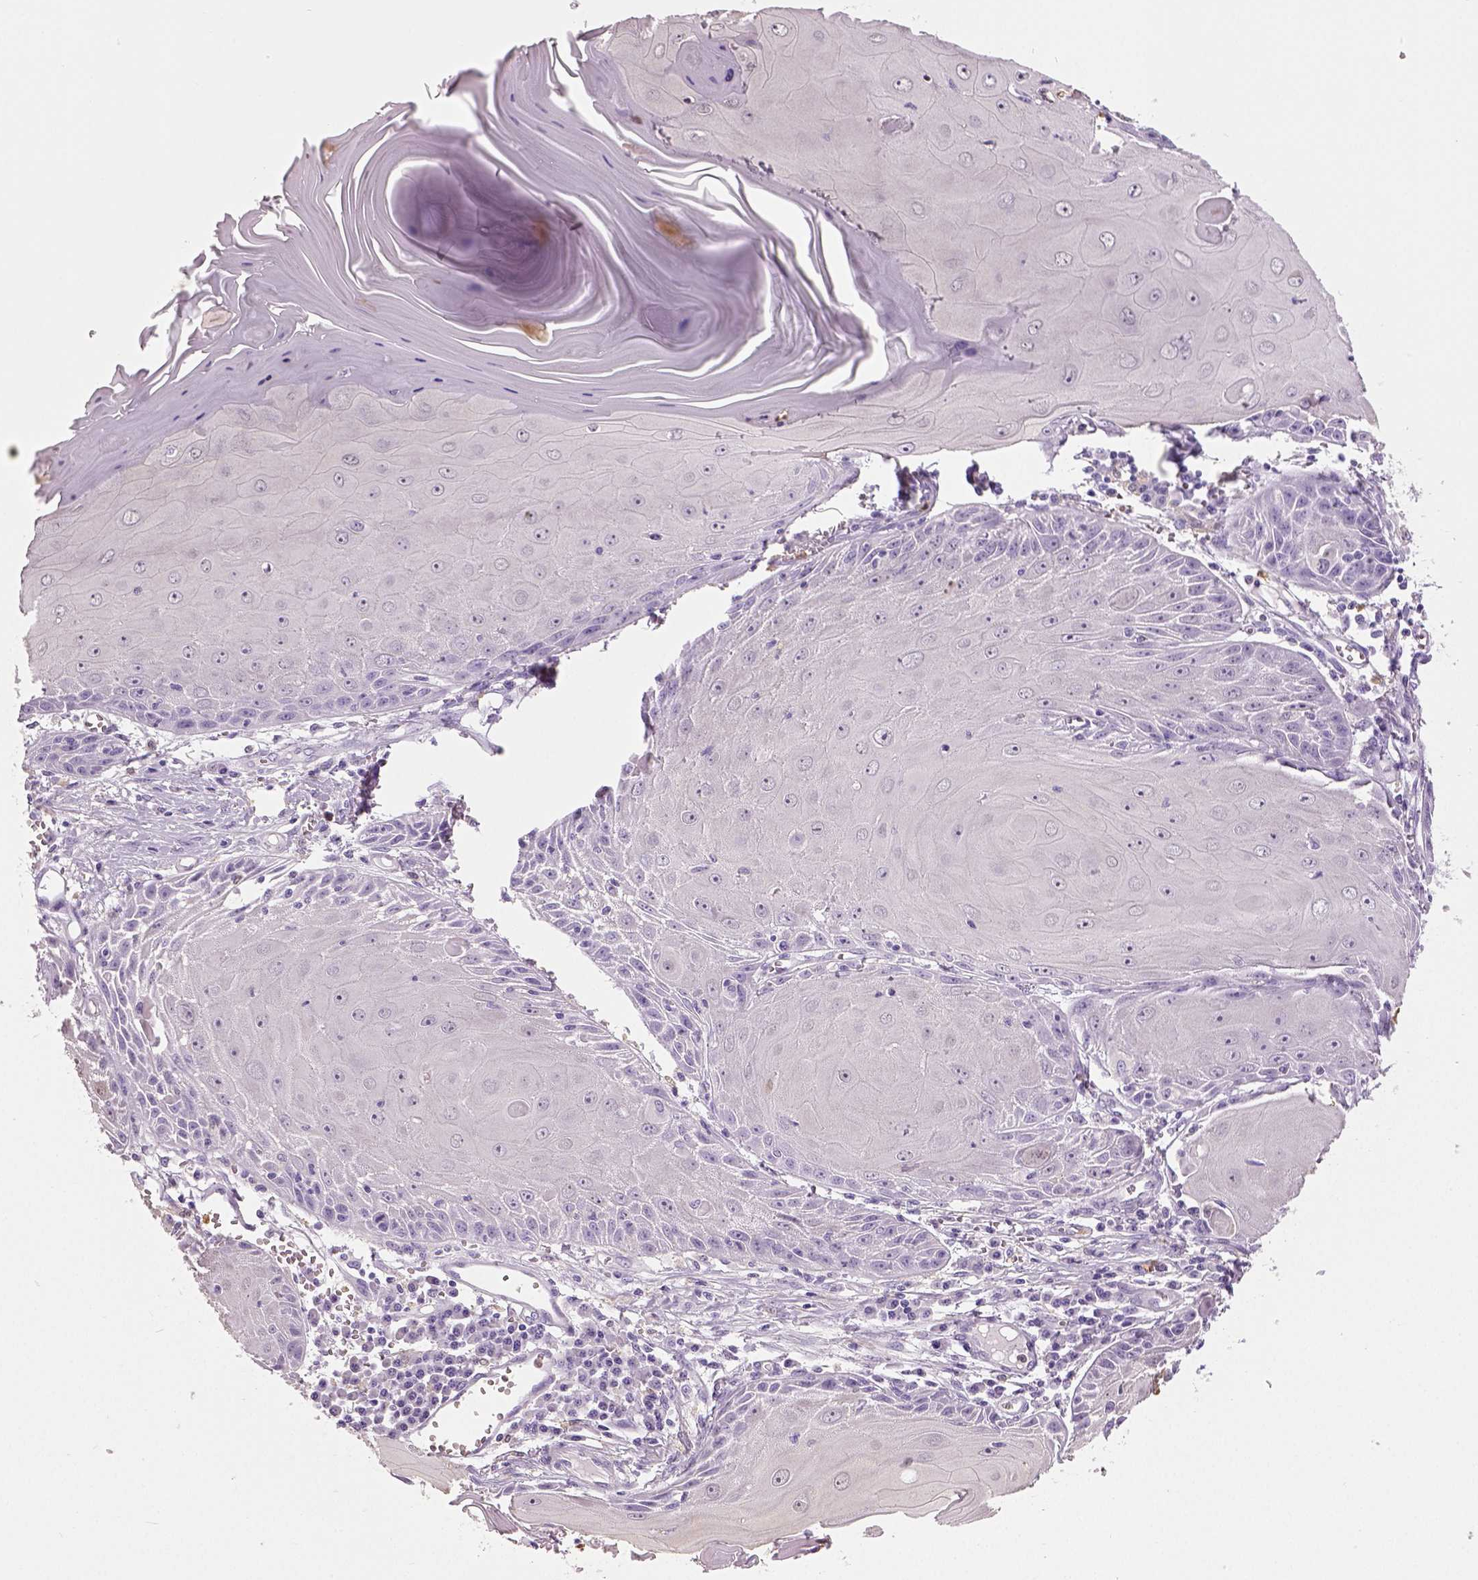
{"staining": {"intensity": "negative", "quantity": "none", "location": "none"}, "tissue": "skin cancer", "cell_type": "Tumor cells", "image_type": "cancer", "snomed": [{"axis": "morphology", "description": "Squamous cell carcinoma, NOS"}, {"axis": "topography", "description": "Skin"}, {"axis": "topography", "description": "Vulva"}], "caption": "Skin cancer (squamous cell carcinoma) stained for a protein using immunohistochemistry (IHC) exhibits no expression tumor cells.", "gene": "NECAB2", "patient": {"sex": "female", "age": 85}}